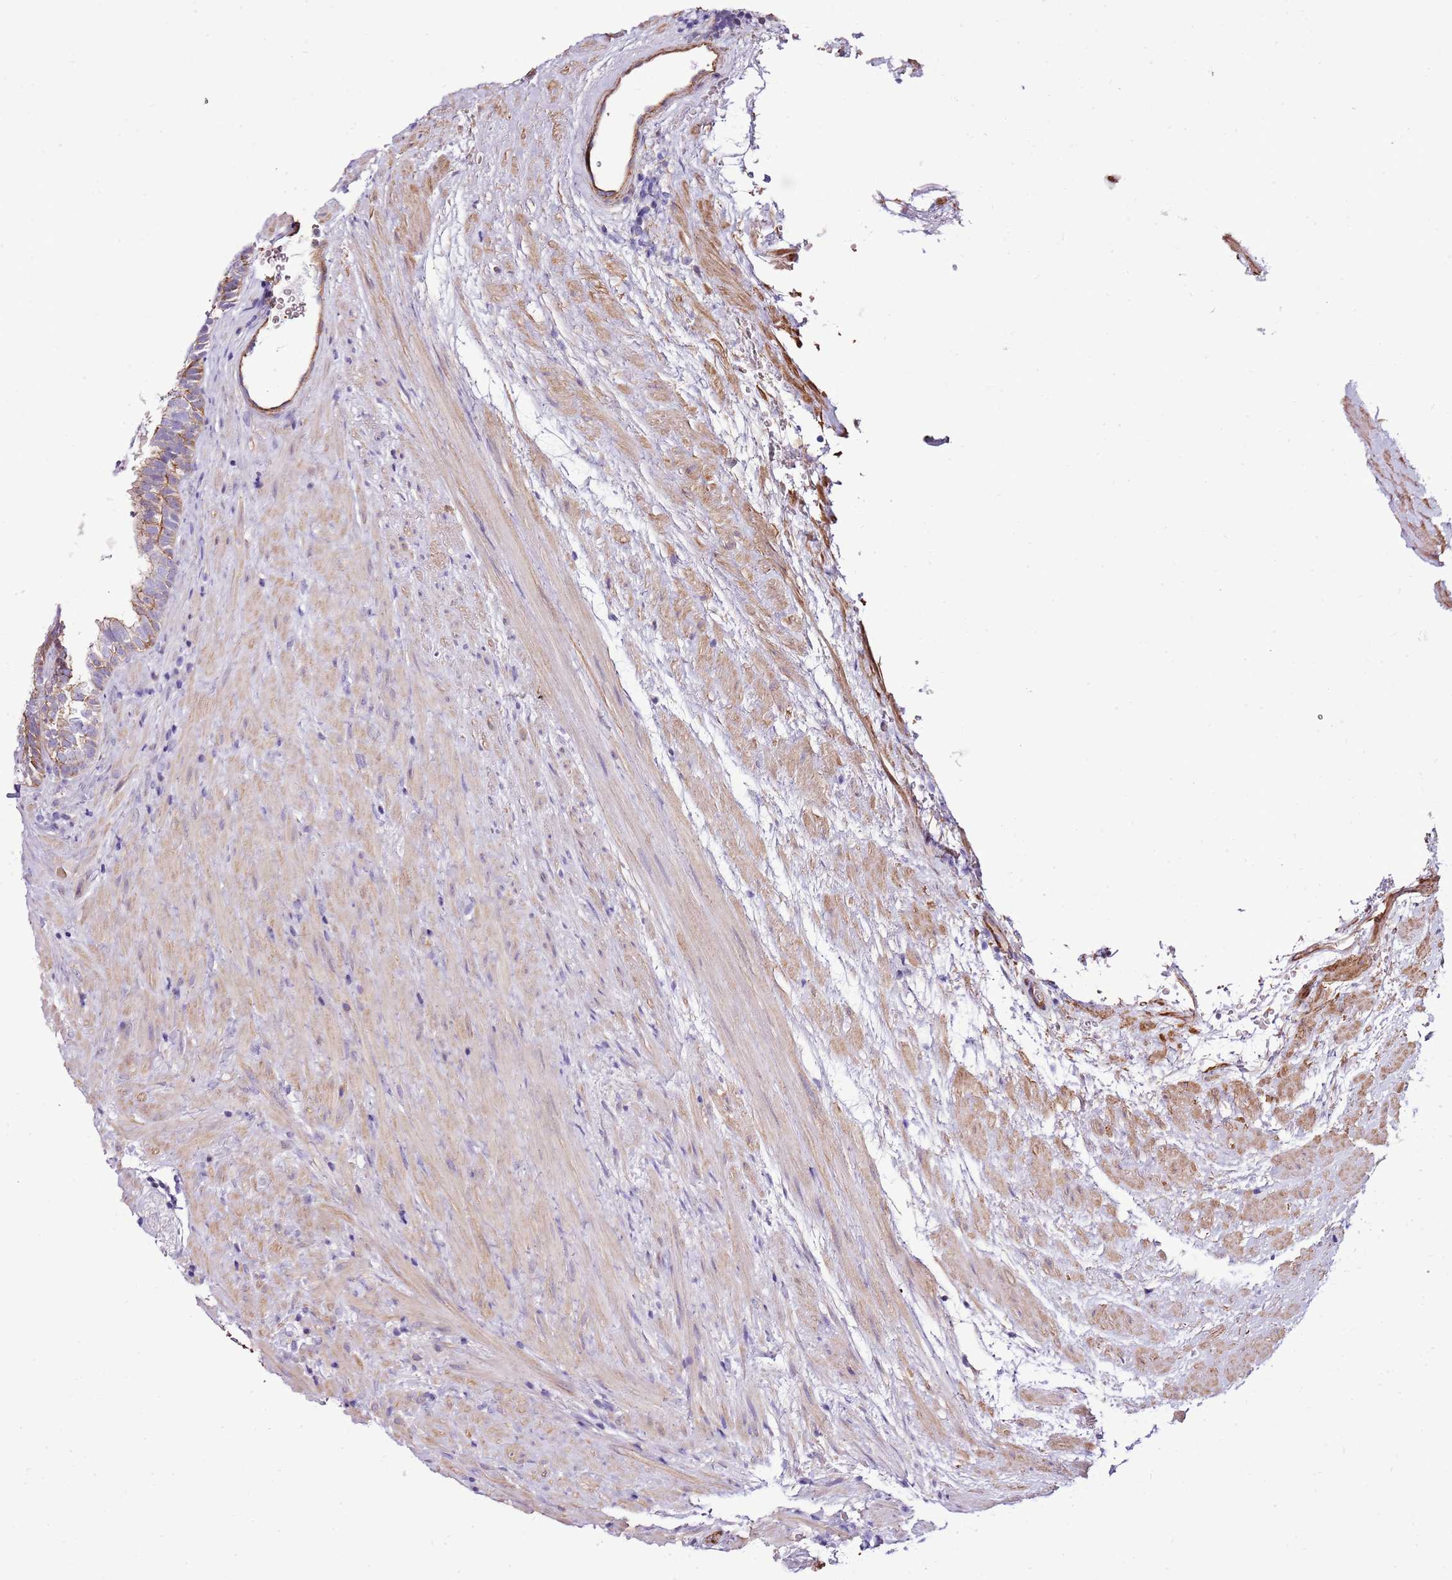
{"staining": {"intensity": "moderate", "quantity": "25%-75%", "location": "cytoplasmic/membranous"}, "tissue": "prostate", "cell_type": "Glandular cells", "image_type": "normal", "snomed": [{"axis": "morphology", "description": "Normal tissue, NOS"}, {"axis": "topography", "description": "Prostate"}], "caption": "Glandular cells reveal medium levels of moderate cytoplasmic/membranous expression in about 25%-75% of cells in unremarkable prostate.", "gene": "GFRAL", "patient": {"sex": "male", "age": 76}}